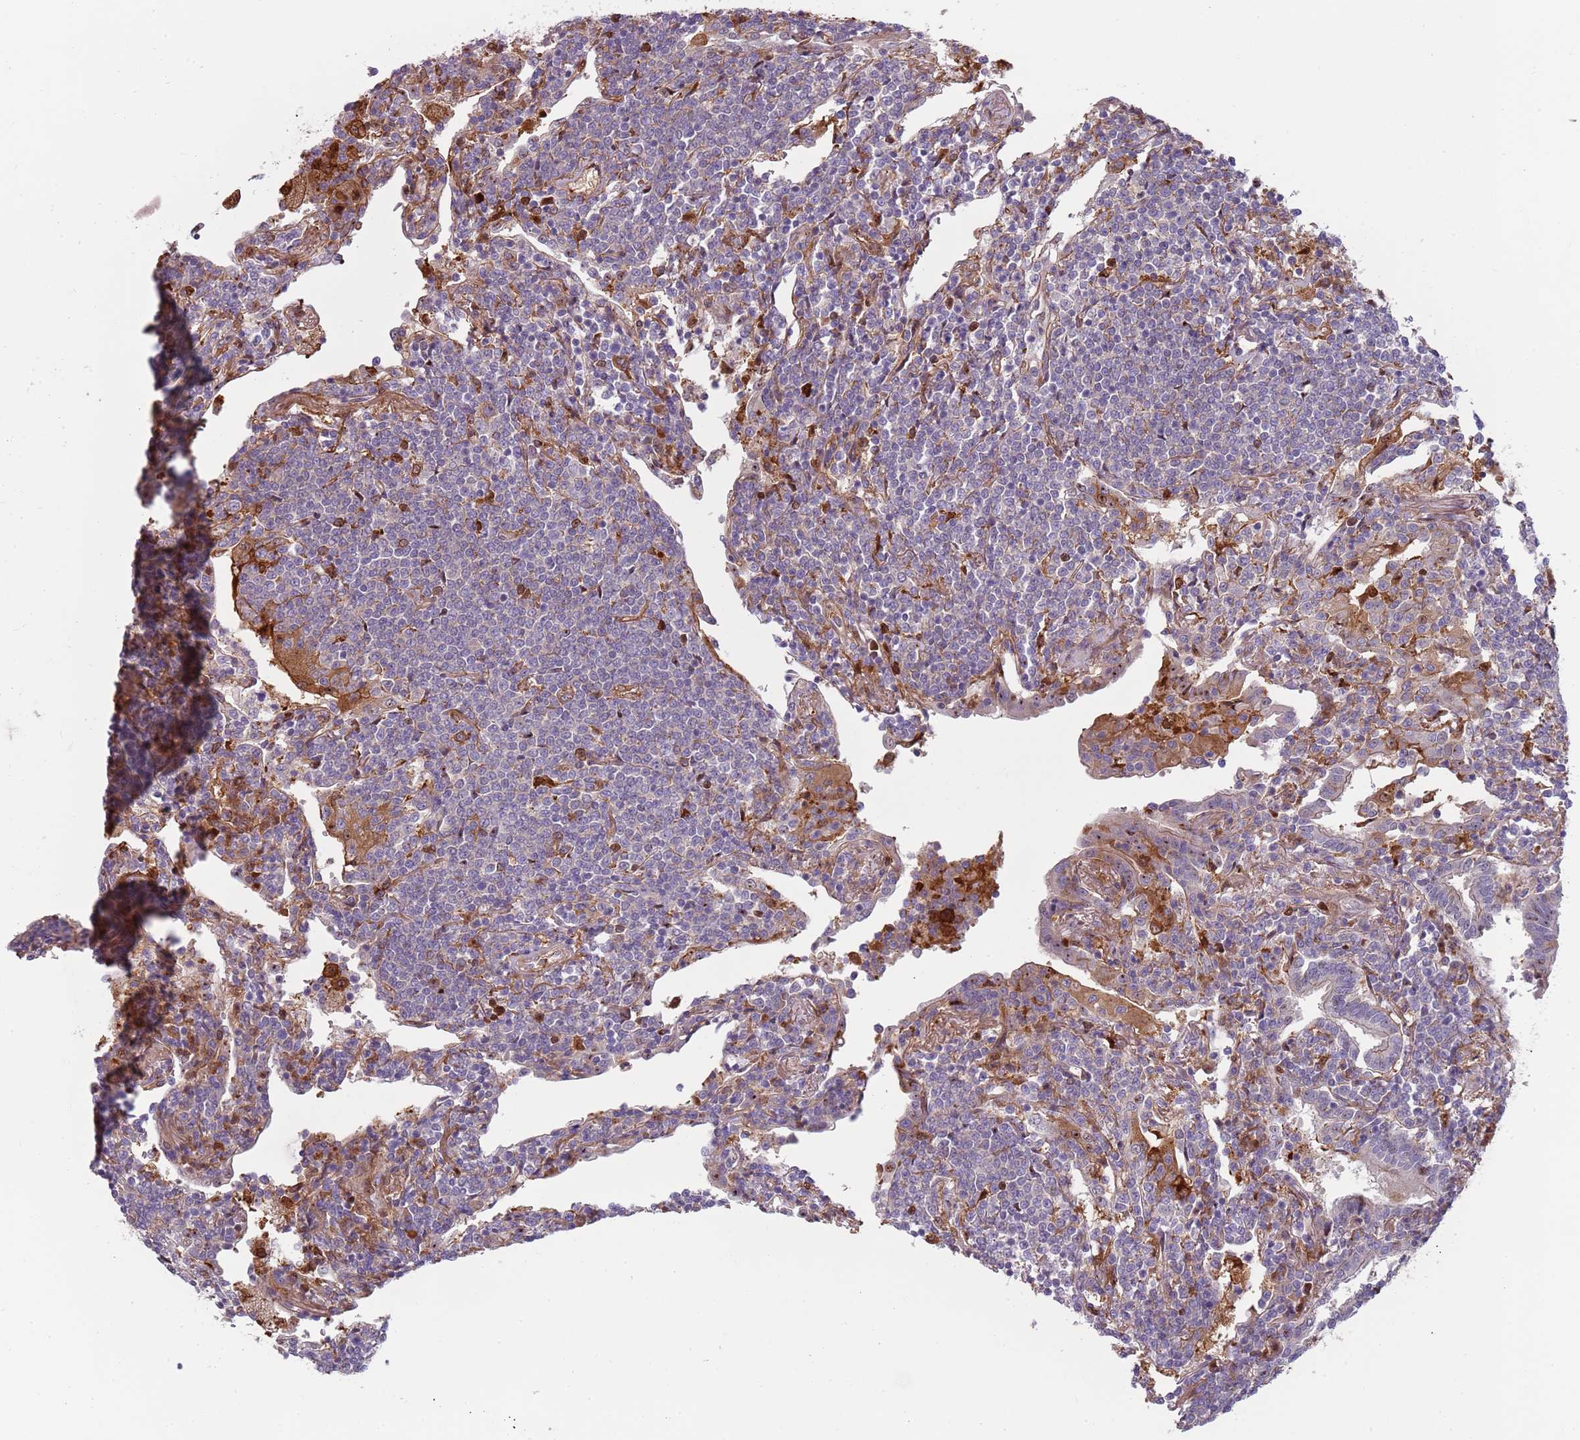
{"staining": {"intensity": "negative", "quantity": "none", "location": "none"}, "tissue": "lymphoma", "cell_type": "Tumor cells", "image_type": "cancer", "snomed": [{"axis": "morphology", "description": "Malignant lymphoma, non-Hodgkin's type, Low grade"}, {"axis": "topography", "description": "Lung"}], "caption": "IHC image of human lymphoma stained for a protein (brown), which exhibits no staining in tumor cells. Nuclei are stained in blue.", "gene": "NADK", "patient": {"sex": "female", "age": 71}}